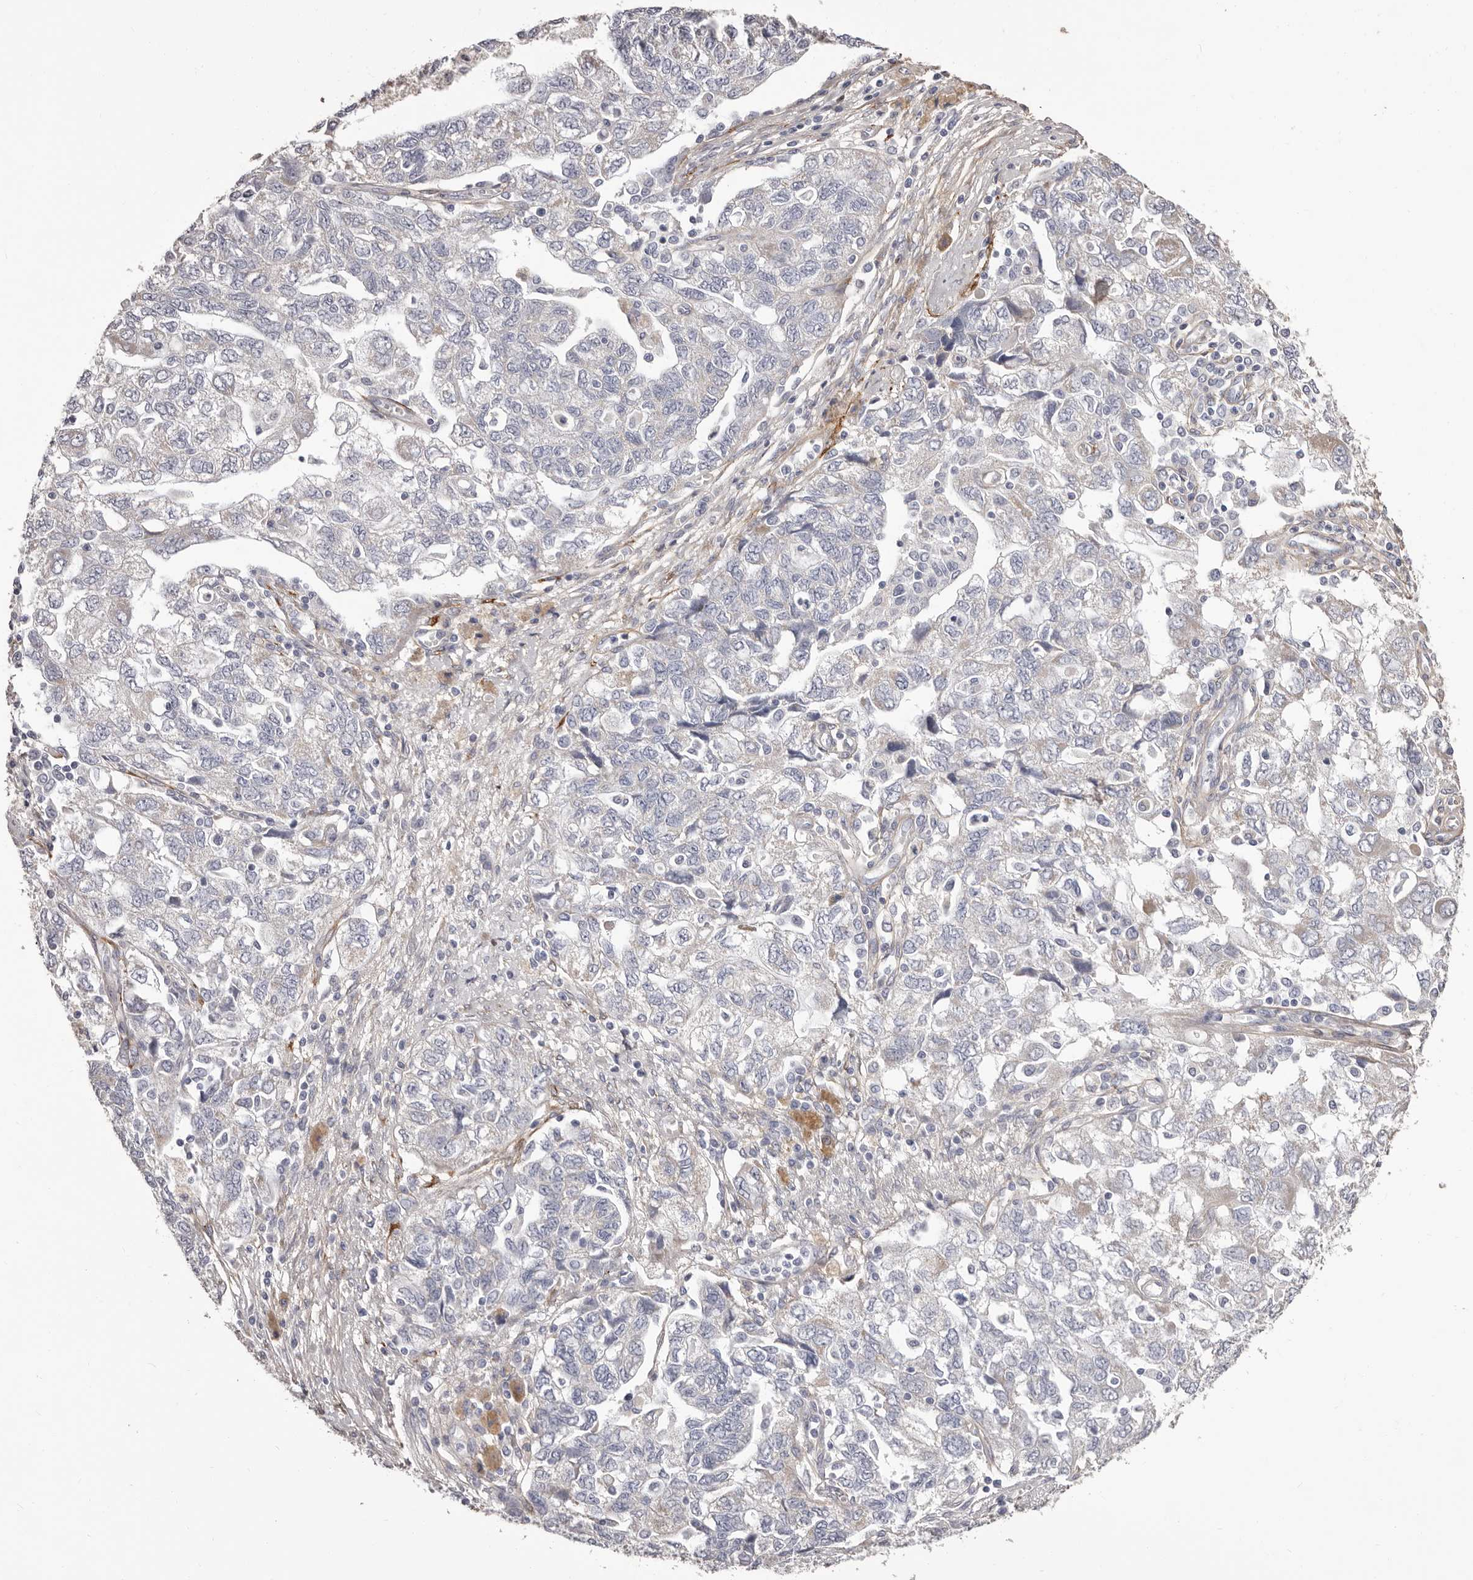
{"staining": {"intensity": "negative", "quantity": "none", "location": "none"}, "tissue": "ovarian cancer", "cell_type": "Tumor cells", "image_type": "cancer", "snomed": [{"axis": "morphology", "description": "Carcinoma, NOS"}, {"axis": "morphology", "description": "Cystadenocarcinoma, serous, NOS"}, {"axis": "topography", "description": "Ovary"}], "caption": "Immunohistochemistry (IHC) photomicrograph of neoplastic tissue: human ovarian carcinoma stained with DAB (3,3'-diaminobenzidine) displays no significant protein staining in tumor cells.", "gene": "COL6A1", "patient": {"sex": "female", "age": 69}}